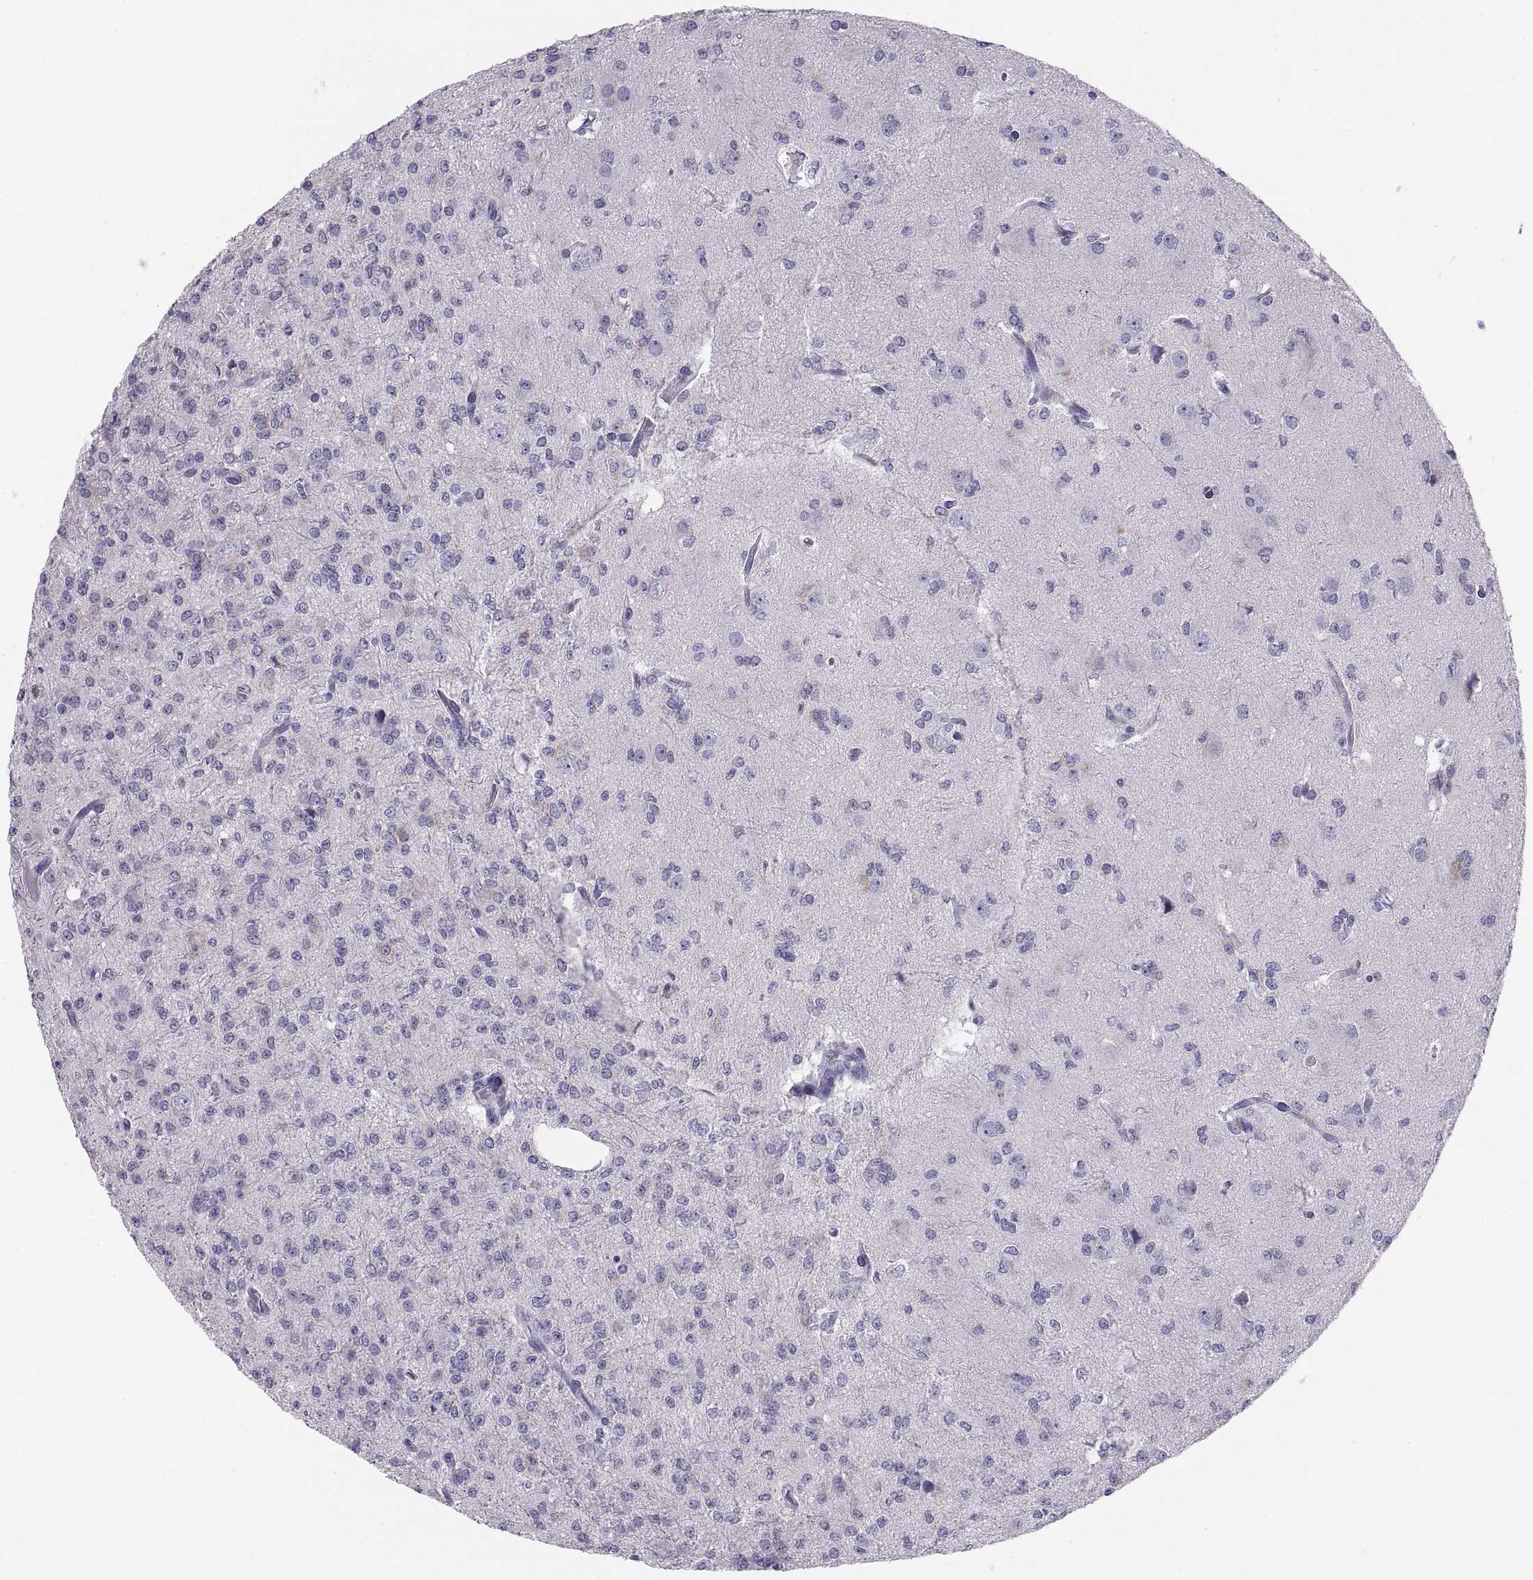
{"staining": {"intensity": "negative", "quantity": "none", "location": "none"}, "tissue": "glioma", "cell_type": "Tumor cells", "image_type": "cancer", "snomed": [{"axis": "morphology", "description": "Glioma, malignant, Low grade"}, {"axis": "topography", "description": "Brain"}], "caption": "Immunohistochemistry histopathology image of neoplastic tissue: glioma stained with DAB displays no significant protein expression in tumor cells.", "gene": "PAX2", "patient": {"sex": "male", "age": 27}}